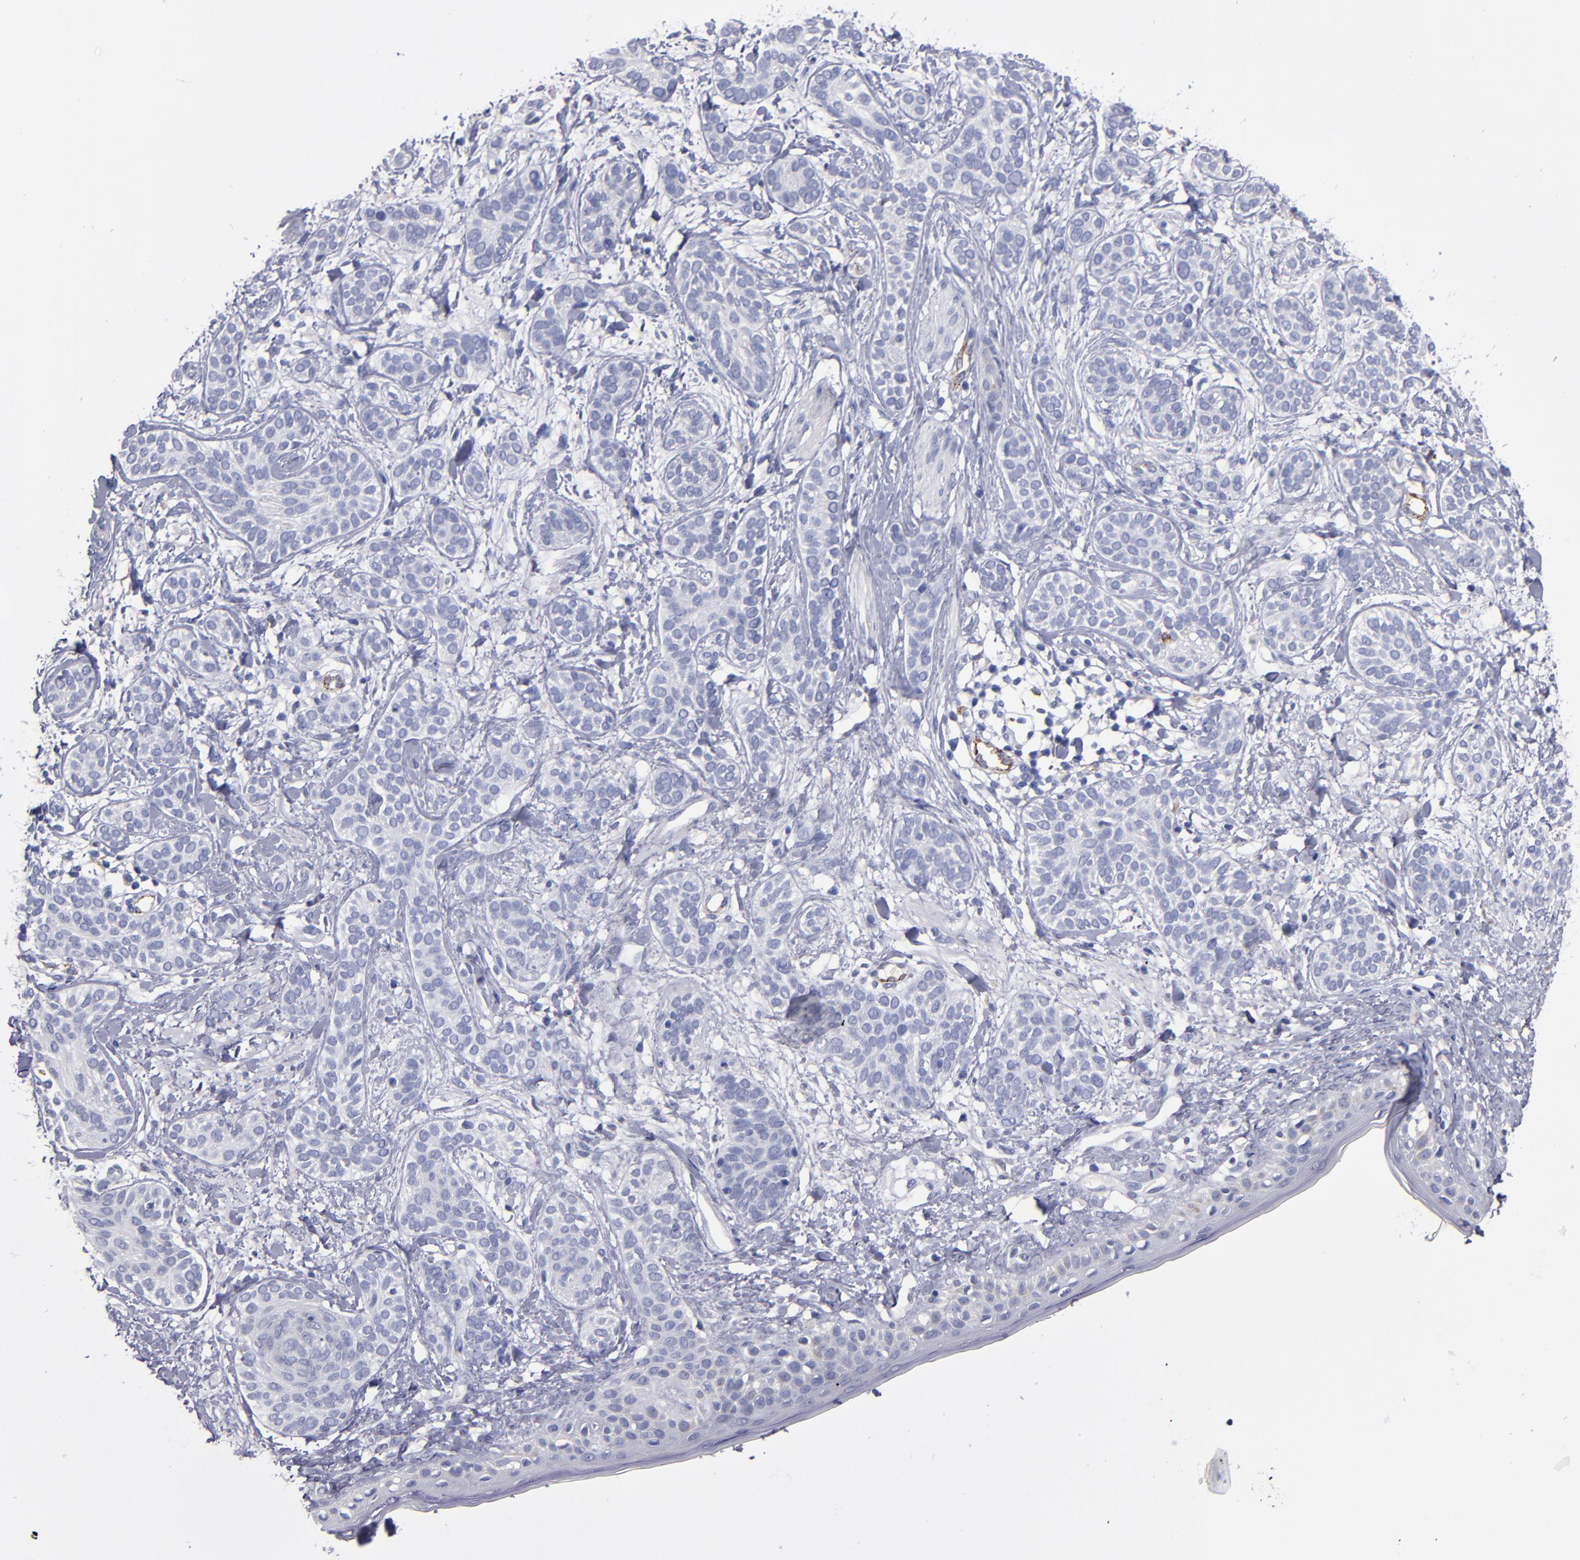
{"staining": {"intensity": "negative", "quantity": "none", "location": "none"}, "tissue": "skin cancer", "cell_type": "Tumor cells", "image_type": "cancer", "snomed": [{"axis": "morphology", "description": "Normal tissue, NOS"}, {"axis": "morphology", "description": "Basal cell carcinoma"}, {"axis": "topography", "description": "Skin"}], "caption": "Immunohistochemistry of basal cell carcinoma (skin) reveals no positivity in tumor cells.", "gene": "SELP", "patient": {"sex": "male", "age": 63}}